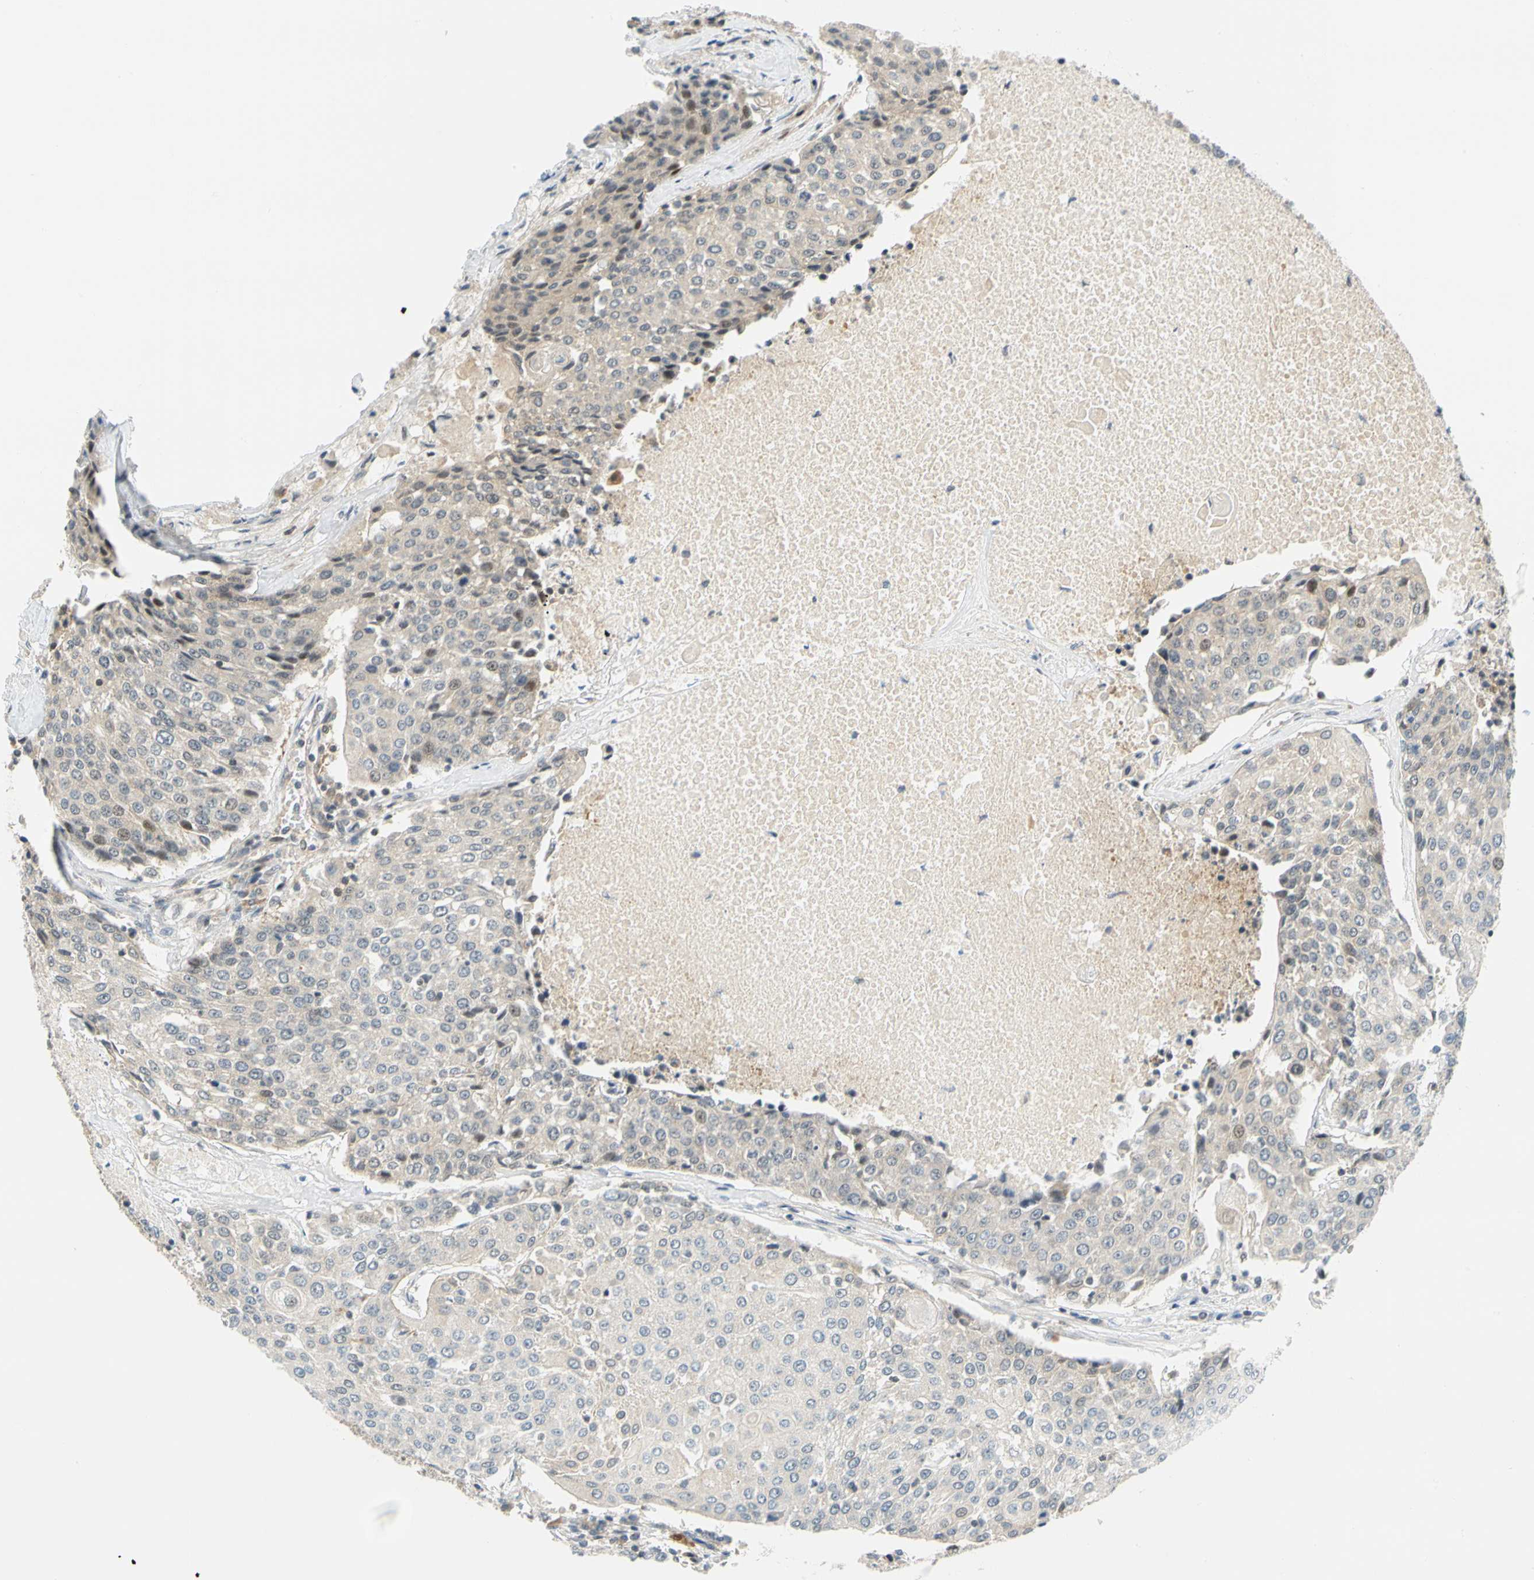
{"staining": {"intensity": "negative", "quantity": "none", "location": "none"}, "tissue": "urothelial cancer", "cell_type": "Tumor cells", "image_type": "cancer", "snomed": [{"axis": "morphology", "description": "Urothelial carcinoma, High grade"}, {"axis": "topography", "description": "Urinary bladder"}], "caption": "The IHC histopathology image has no significant expression in tumor cells of urothelial carcinoma (high-grade) tissue.", "gene": "MAPK9", "patient": {"sex": "female", "age": 85}}